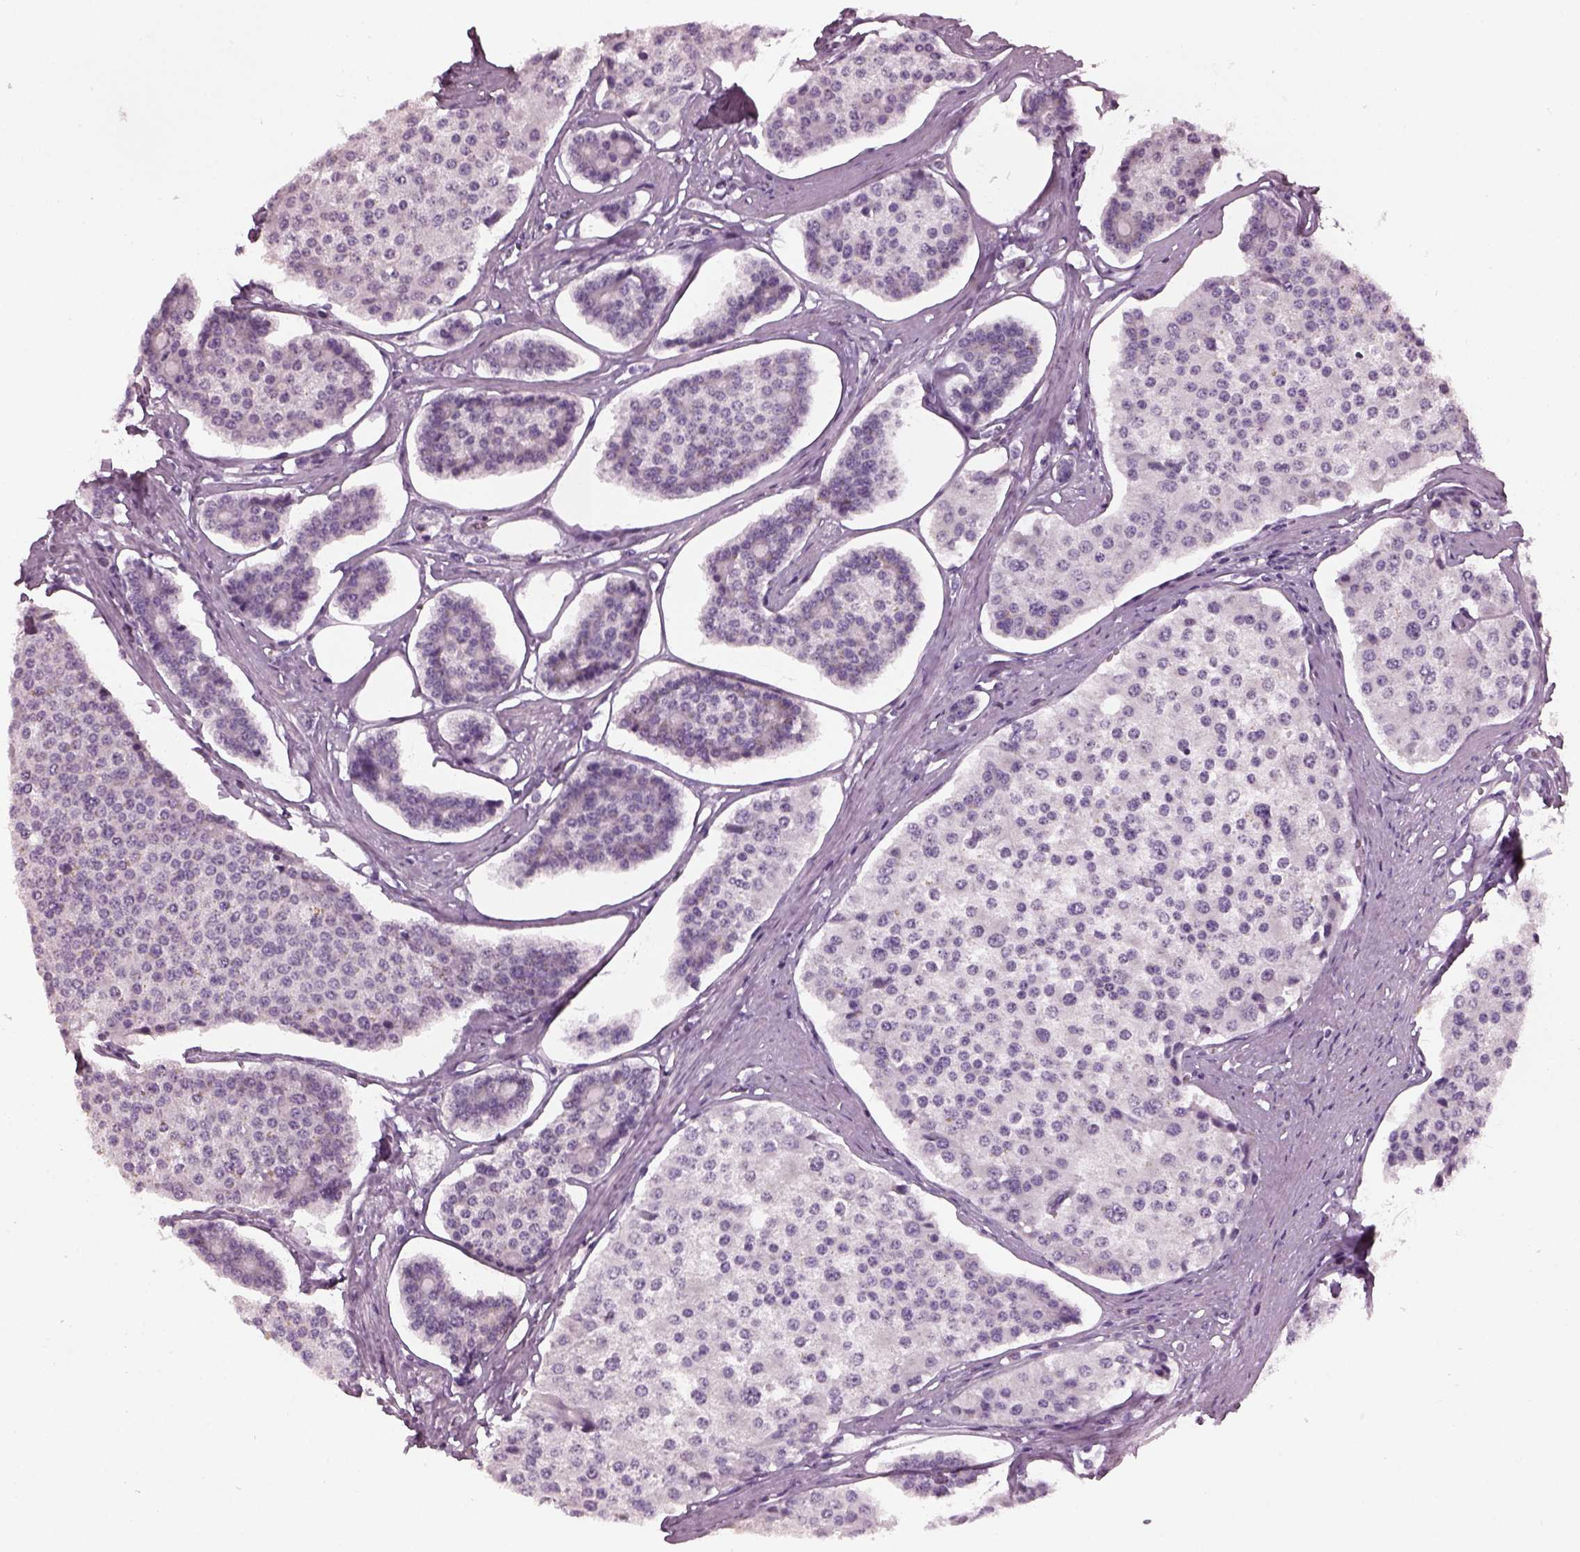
{"staining": {"intensity": "negative", "quantity": "none", "location": "none"}, "tissue": "carcinoid", "cell_type": "Tumor cells", "image_type": "cancer", "snomed": [{"axis": "morphology", "description": "Carcinoid, malignant, NOS"}, {"axis": "topography", "description": "Small intestine"}], "caption": "Immunohistochemistry (IHC) of carcinoid (malignant) demonstrates no expression in tumor cells. (DAB IHC visualized using brightfield microscopy, high magnification).", "gene": "PDC", "patient": {"sex": "female", "age": 65}}